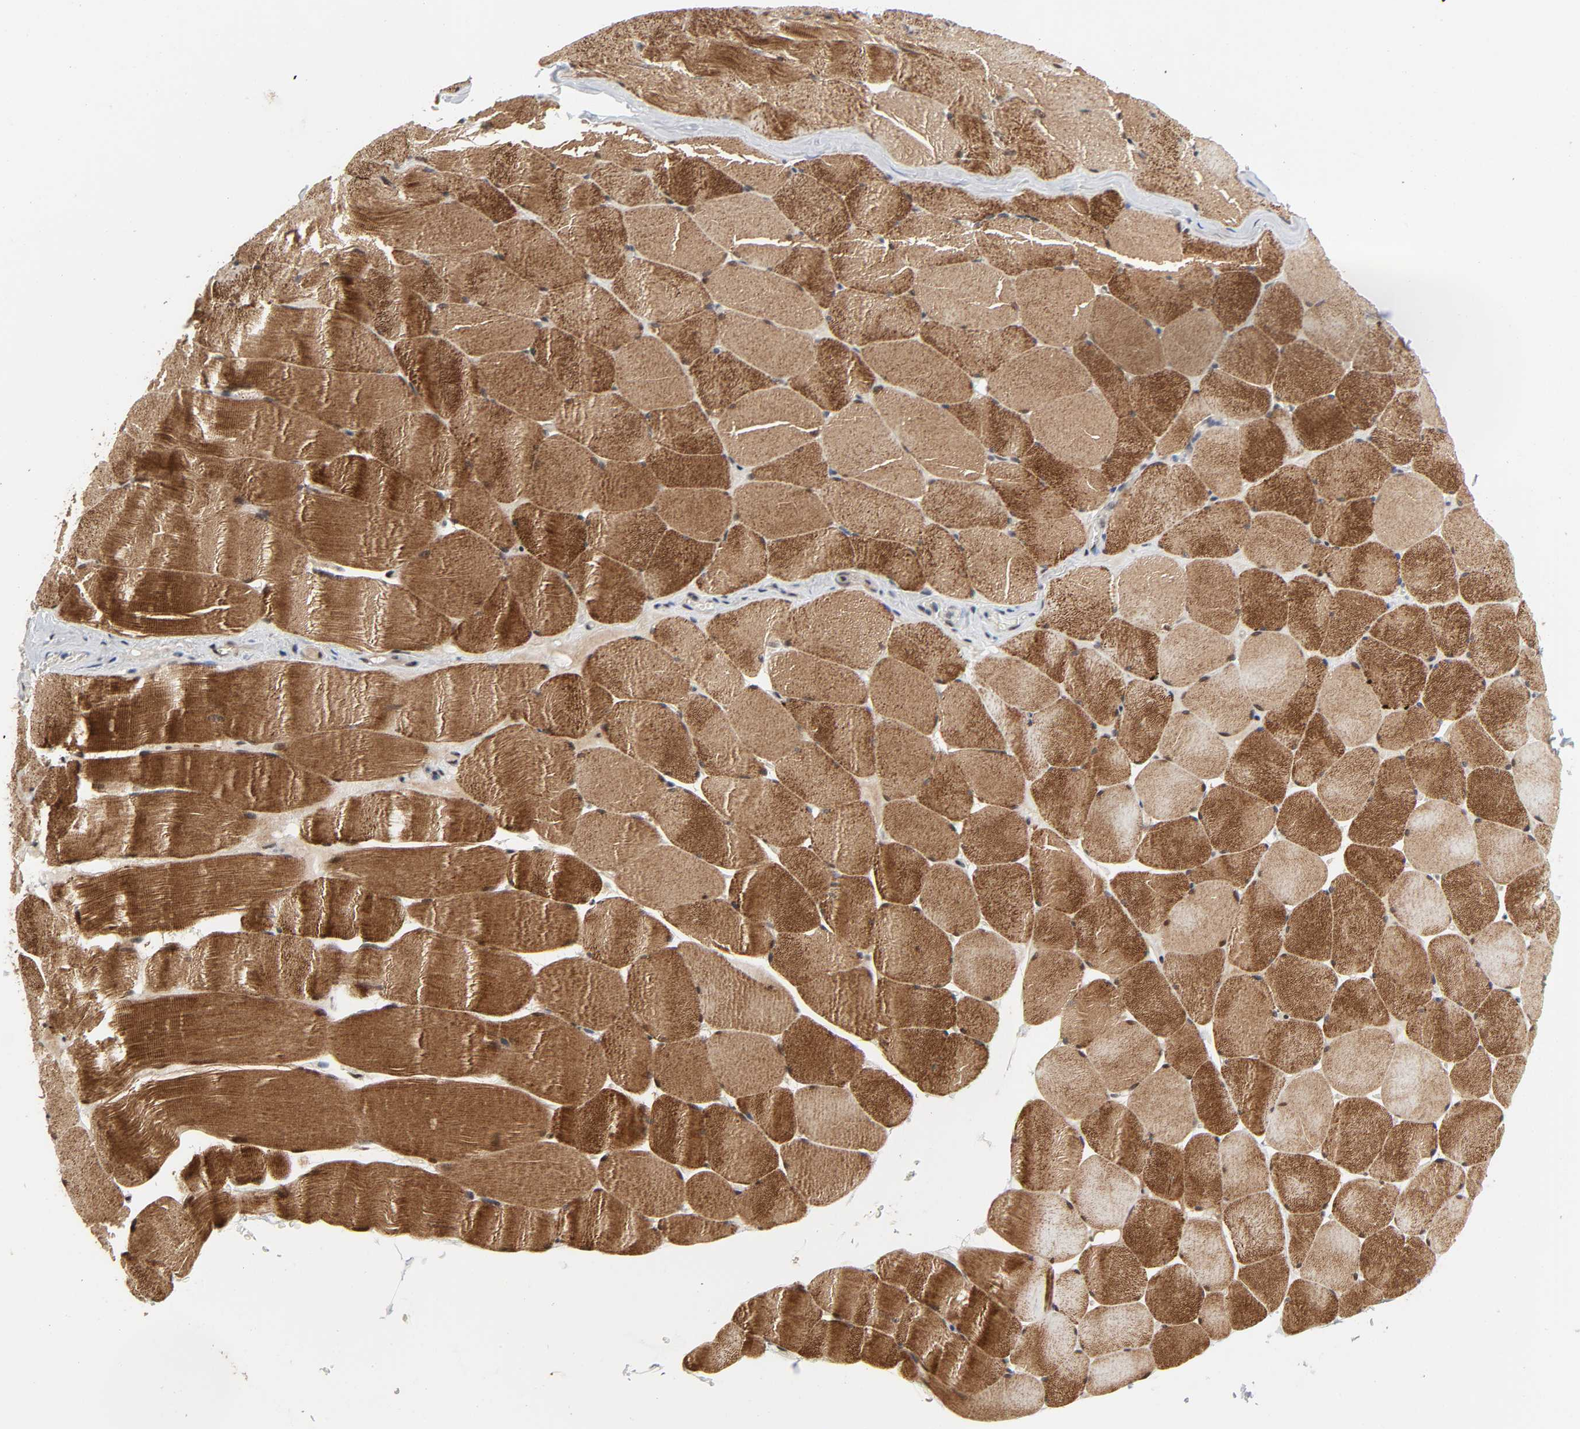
{"staining": {"intensity": "strong", "quantity": ">75%", "location": "cytoplasmic/membranous"}, "tissue": "skeletal muscle", "cell_type": "Myocytes", "image_type": "normal", "snomed": [{"axis": "morphology", "description": "Normal tissue, NOS"}, {"axis": "topography", "description": "Skeletal muscle"}], "caption": "Immunohistochemistry (IHC) staining of unremarkable skeletal muscle, which demonstrates high levels of strong cytoplasmic/membranous expression in approximately >75% of myocytes indicating strong cytoplasmic/membranous protein staining. The staining was performed using DAB (brown) for protein detection and nuclei were counterstained in hematoxylin (blue).", "gene": "ZKSCAN8", "patient": {"sex": "male", "age": 62}}